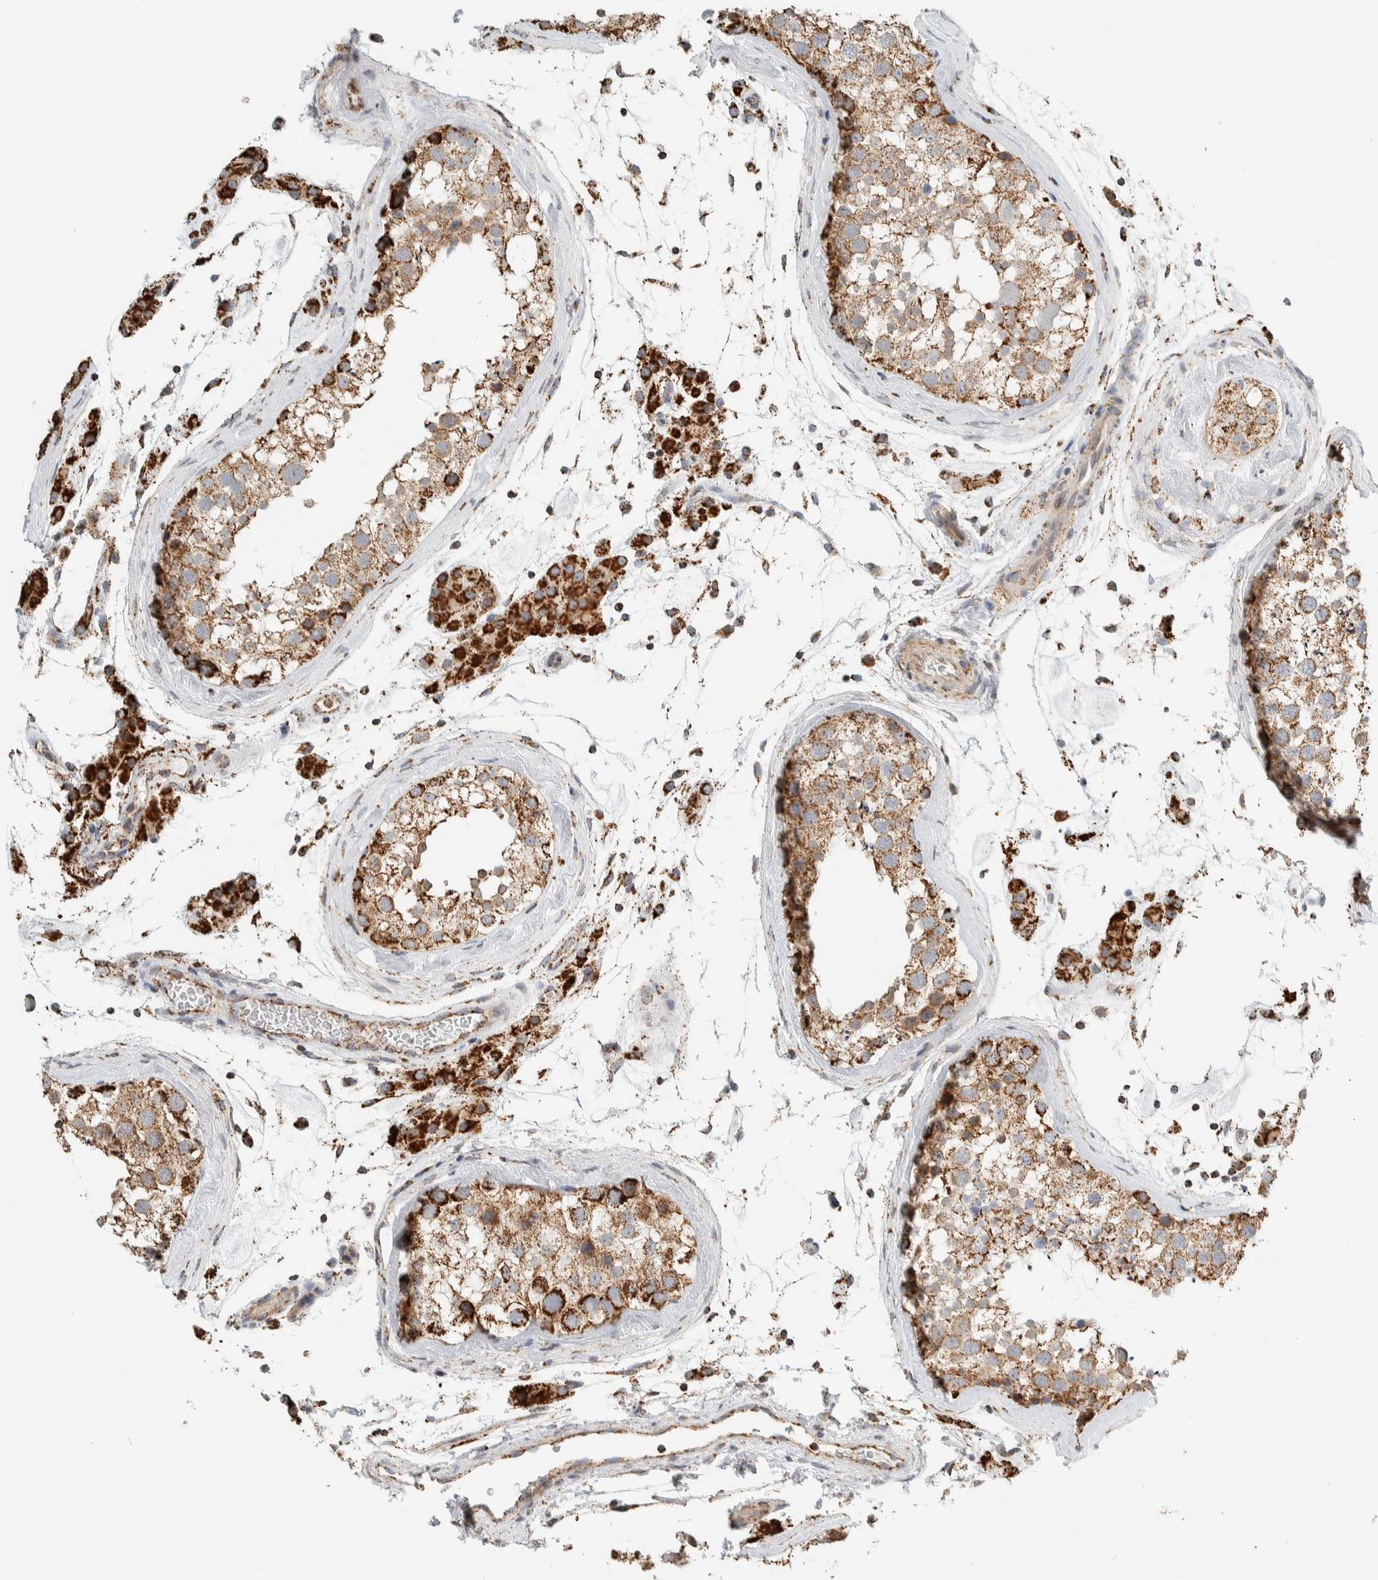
{"staining": {"intensity": "moderate", "quantity": ">75%", "location": "cytoplasmic/membranous"}, "tissue": "testis", "cell_type": "Cells in seminiferous ducts", "image_type": "normal", "snomed": [{"axis": "morphology", "description": "Normal tissue, NOS"}, {"axis": "topography", "description": "Testis"}], "caption": "Protein analysis of benign testis exhibits moderate cytoplasmic/membranous expression in about >75% of cells in seminiferous ducts. The protein of interest is shown in brown color, while the nuclei are stained blue.", "gene": "ZNF454", "patient": {"sex": "male", "age": 46}}